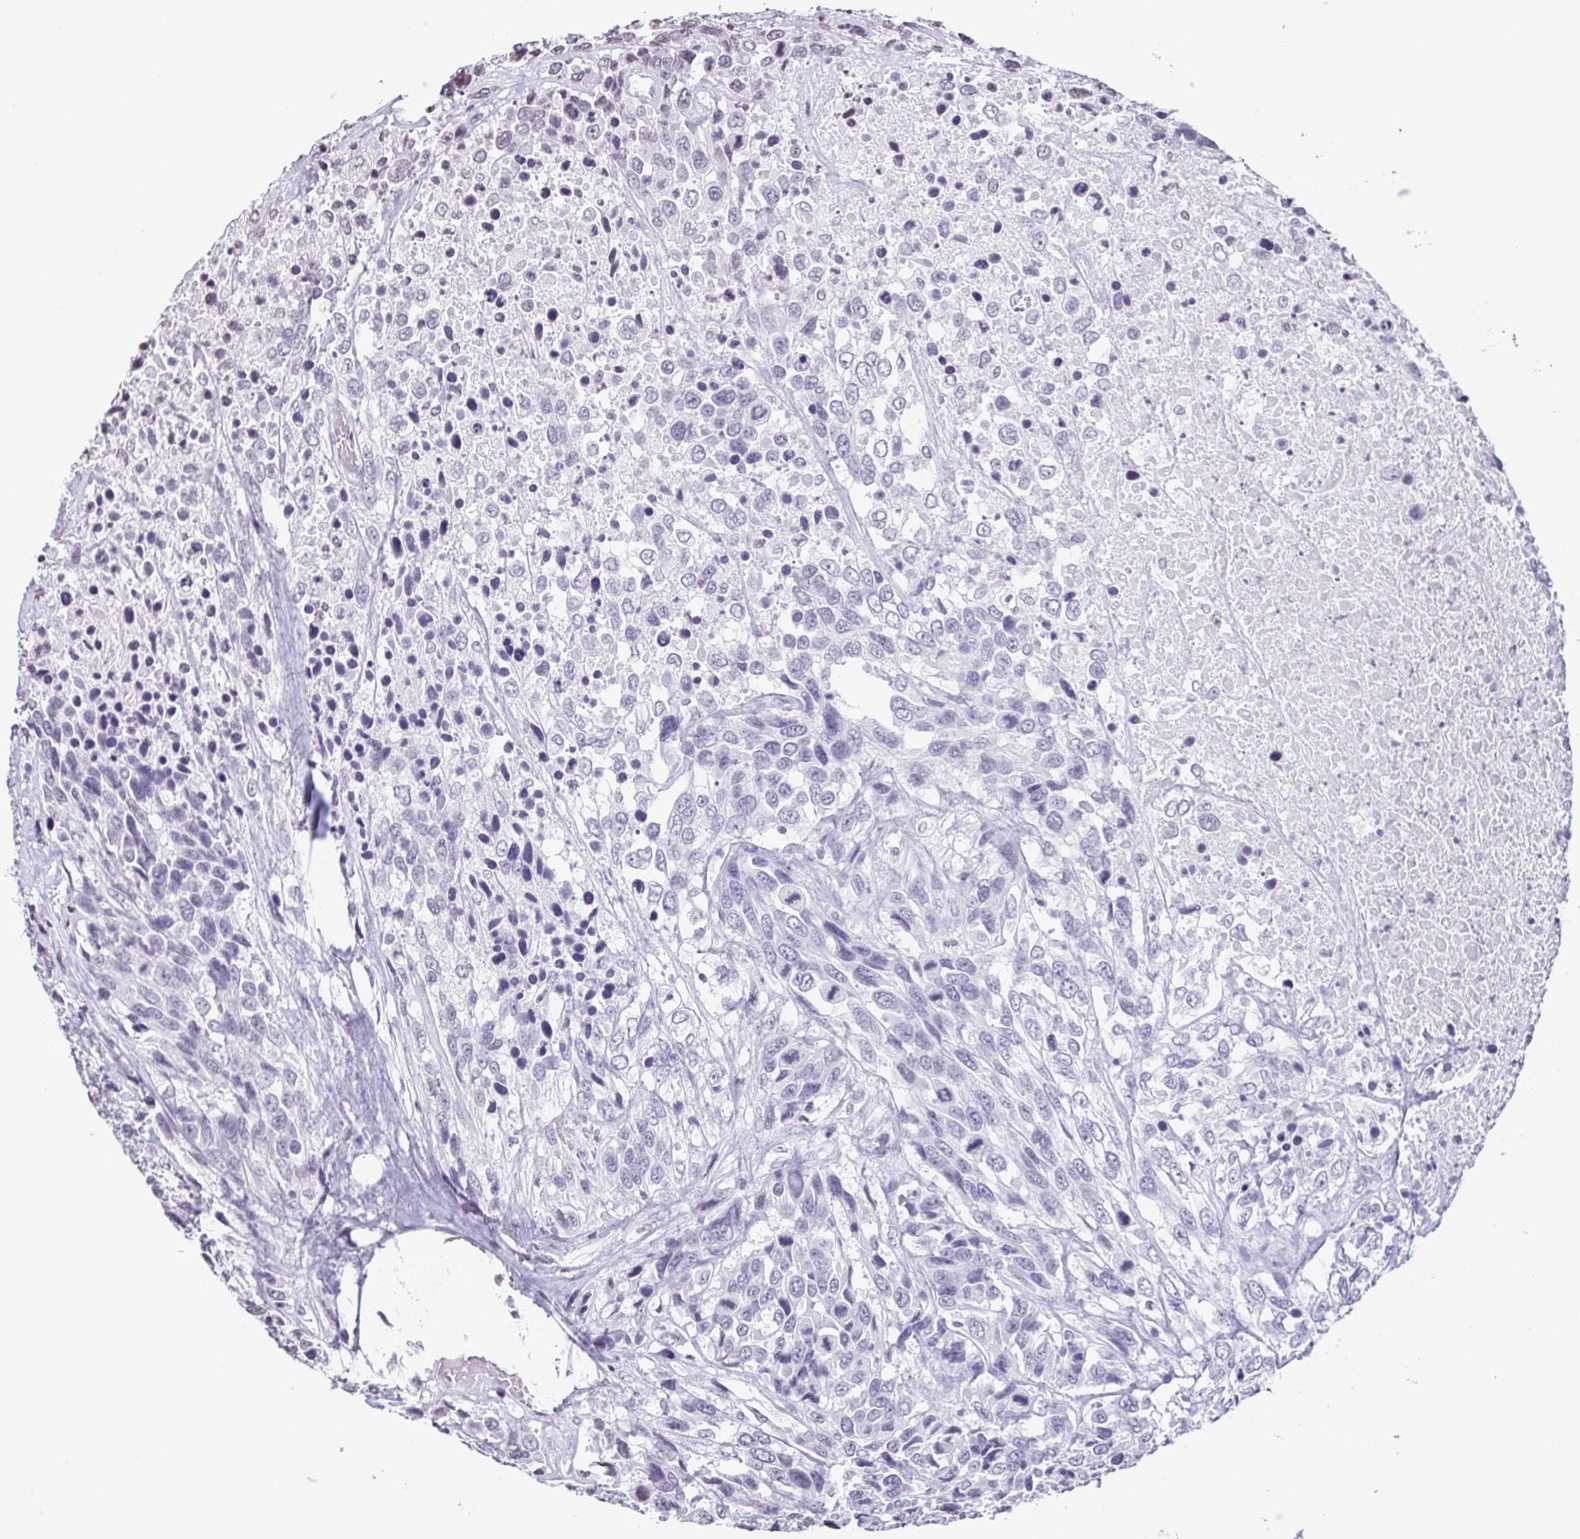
{"staining": {"intensity": "negative", "quantity": "none", "location": "none"}, "tissue": "urothelial cancer", "cell_type": "Tumor cells", "image_type": "cancer", "snomed": [{"axis": "morphology", "description": "Urothelial carcinoma, High grade"}, {"axis": "topography", "description": "Urinary bladder"}], "caption": "Immunohistochemical staining of human urothelial carcinoma (high-grade) exhibits no significant positivity in tumor cells.", "gene": "VCY1B", "patient": {"sex": "female", "age": 70}}